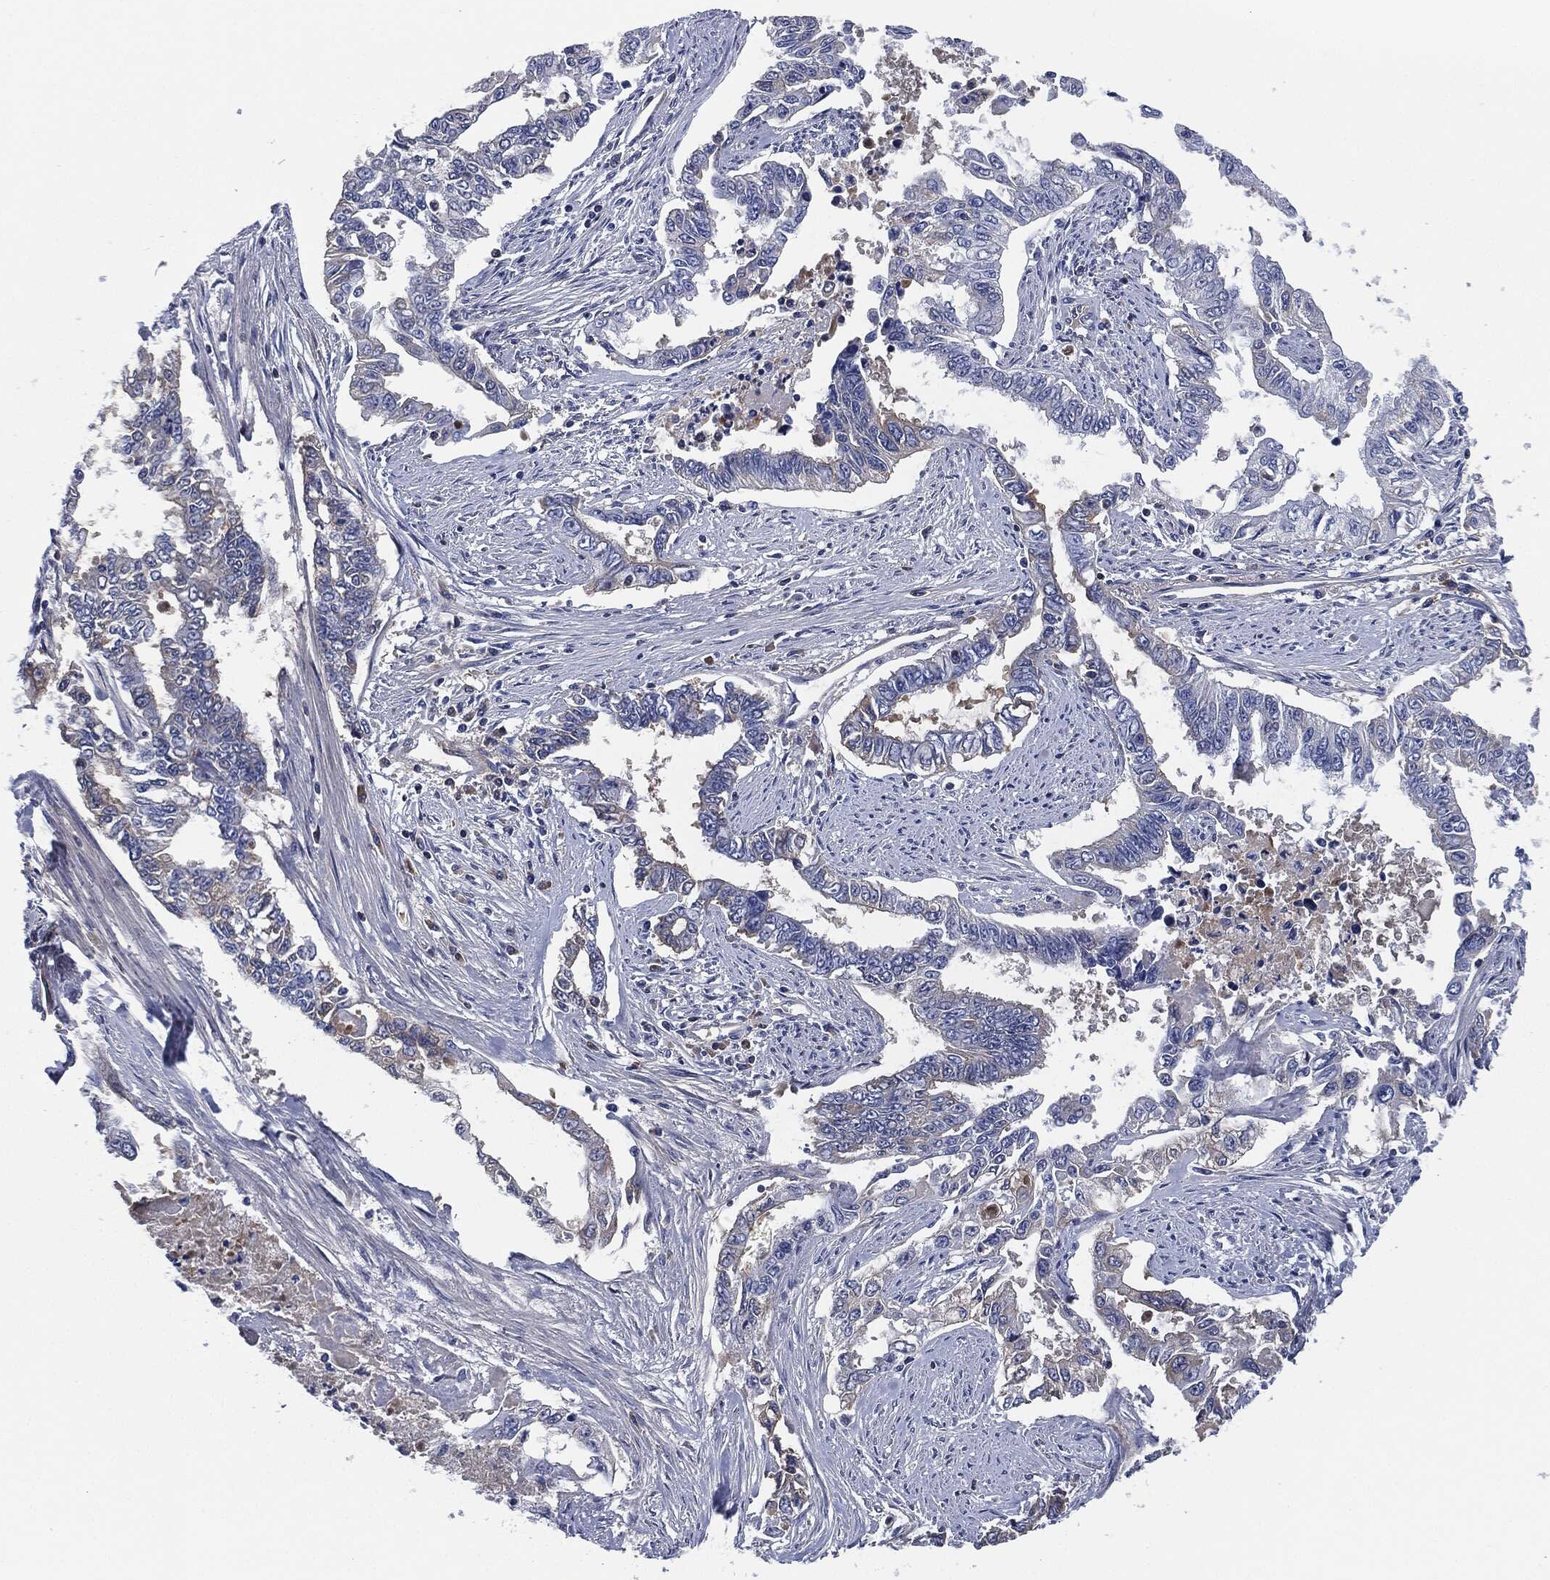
{"staining": {"intensity": "negative", "quantity": "none", "location": "none"}, "tissue": "endometrial cancer", "cell_type": "Tumor cells", "image_type": "cancer", "snomed": [{"axis": "morphology", "description": "Adenocarcinoma, NOS"}, {"axis": "topography", "description": "Uterus"}], "caption": "Tumor cells show no significant protein expression in adenocarcinoma (endometrial).", "gene": "SIGLEC7", "patient": {"sex": "female", "age": 59}}